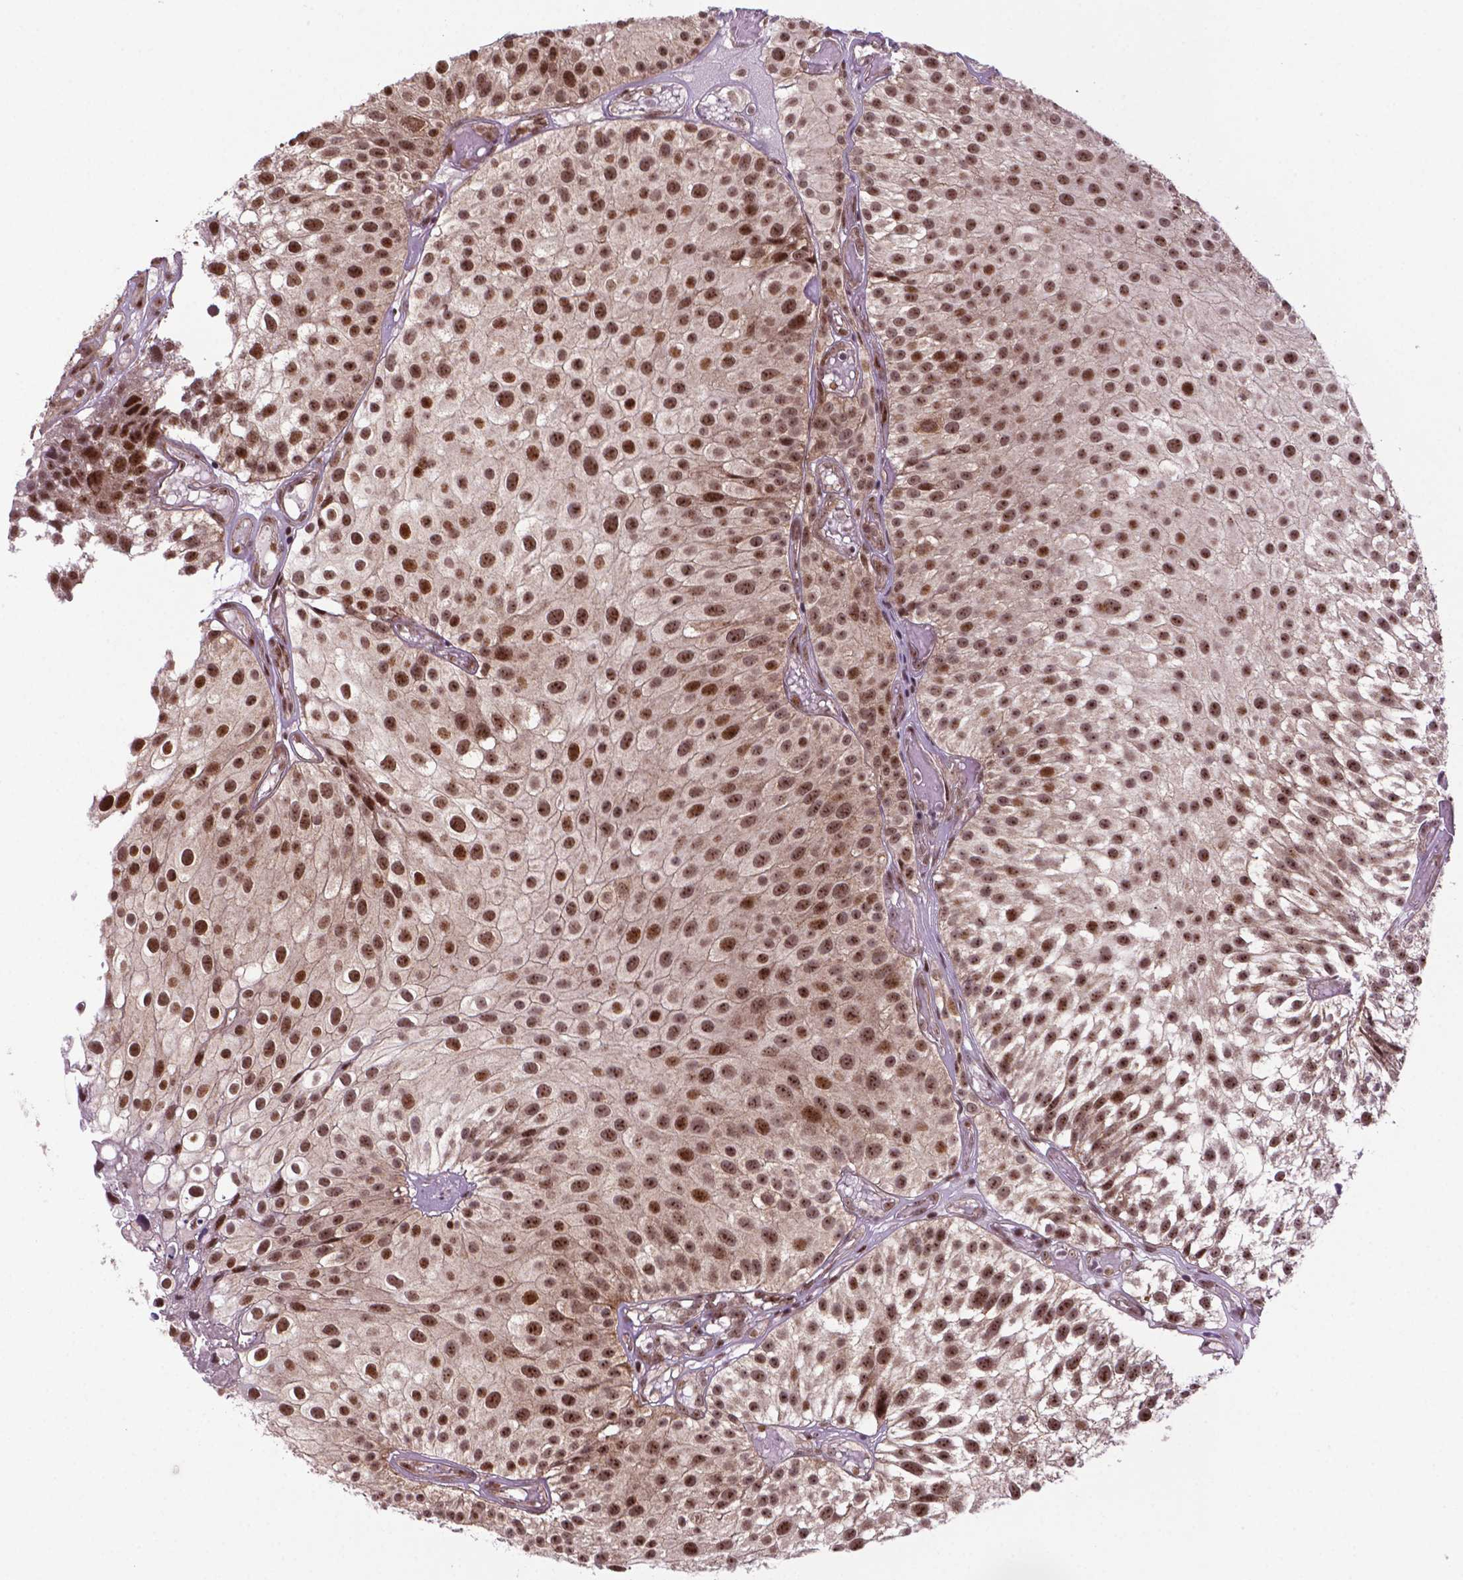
{"staining": {"intensity": "strong", "quantity": ">75%", "location": "nuclear"}, "tissue": "urothelial cancer", "cell_type": "Tumor cells", "image_type": "cancer", "snomed": [{"axis": "morphology", "description": "Urothelial carcinoma, Low grade"}, {"axis": "topography", "description": "Urinary bladder"}], "caption": "Immunohistochemistry staining of urothelial cancer, which exhibits high levels of strong nuclear staining in approximately >75% of tumor cells indicating strong nuclear protein expression. The staining was performed using DAB (3,3'-diaminobenzidine) (brown) for protein detection and nuclei were counterstained in hematoxylin (blue).", "gene": "CSNK2A1", "patient": {"sex": "male", "age": 79}}